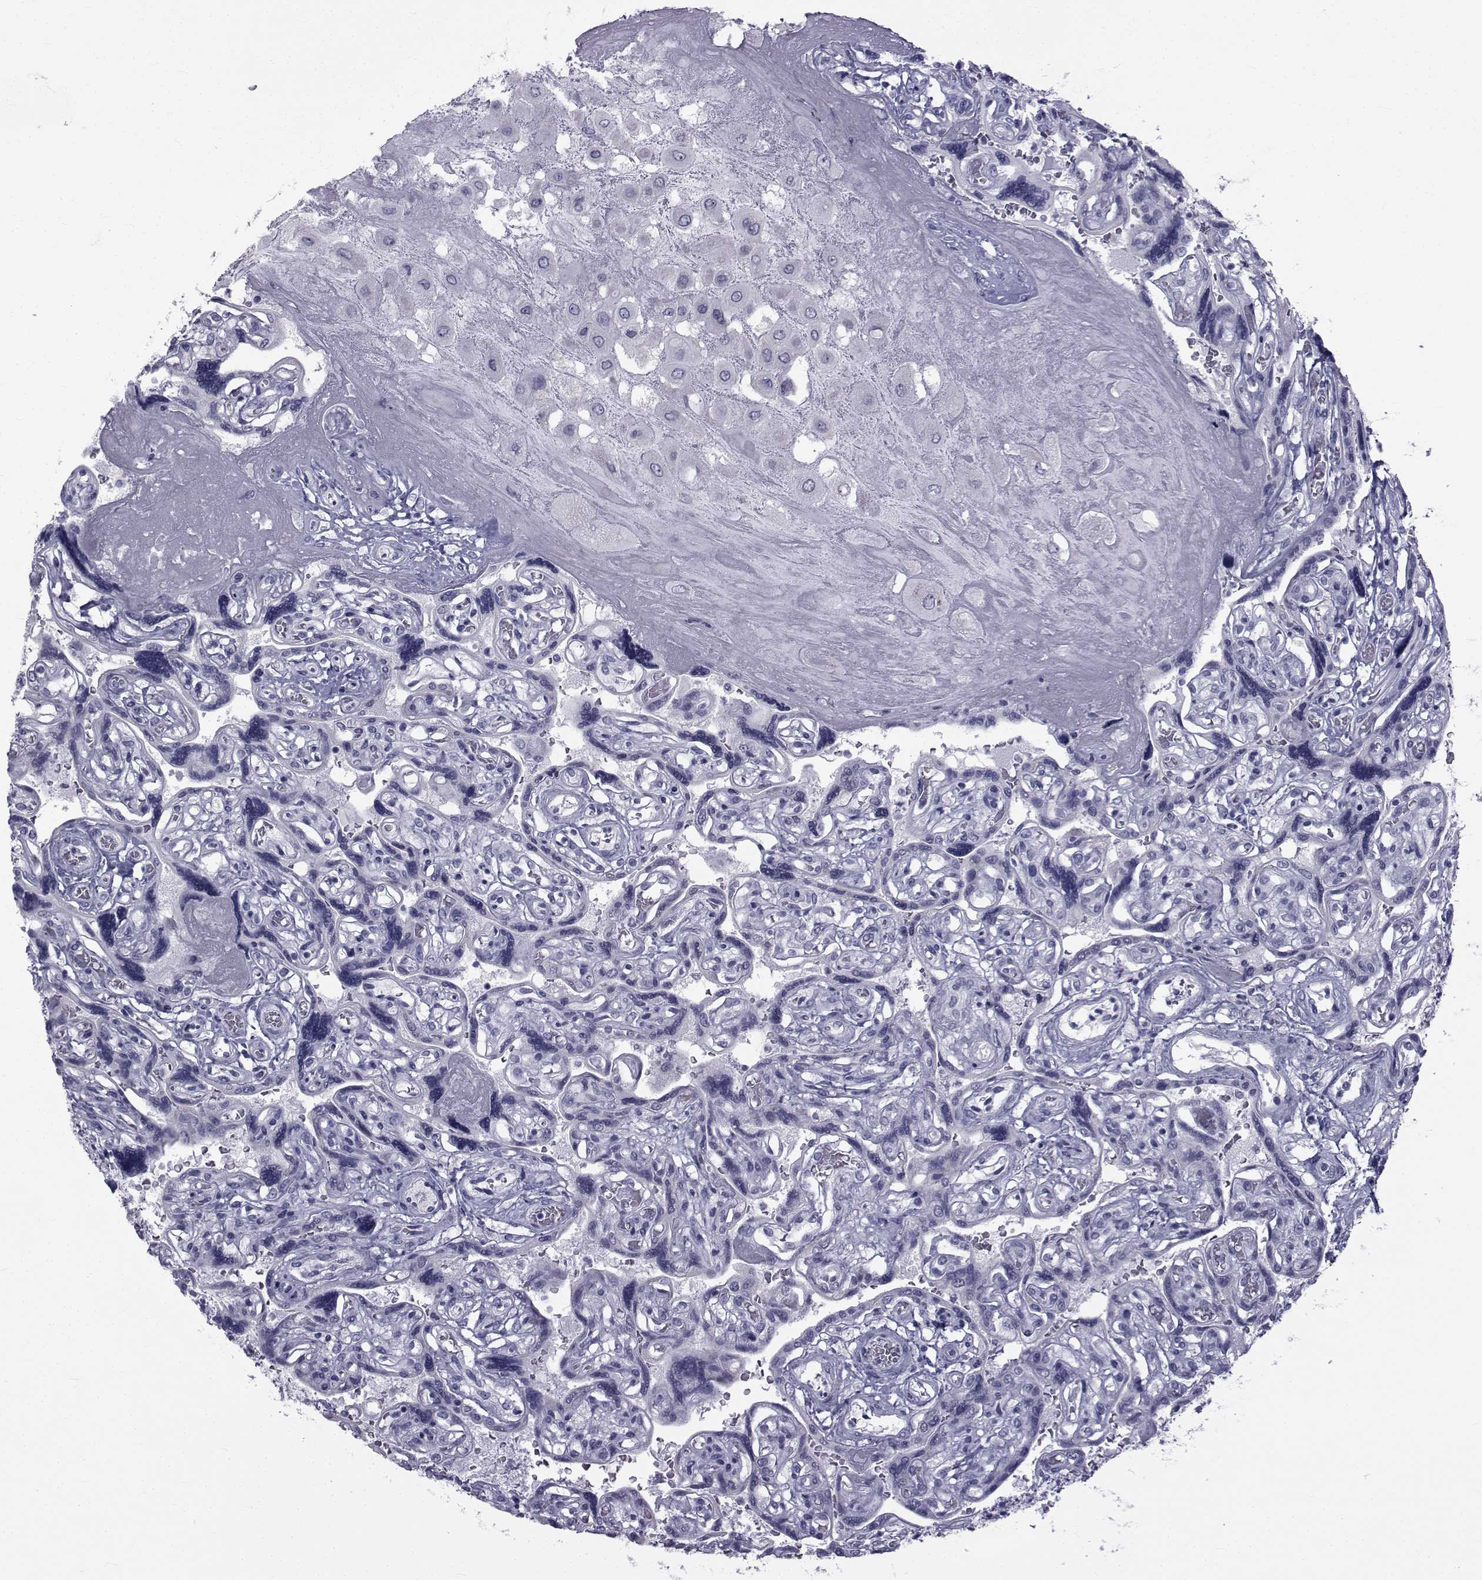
{"staining": {"intensity": "negative", "quantity": "none", "location": "none"}, "tissue": "placenta", "cell_type": "Decidual cells", "image_type": "normal", "snomed": [{"axis": "morphology", "description": "Normal tissue, NOS"}, {"axis": "topography", "description": "Placenta"}], "caption": "Immunohistochemistry of normal human placenta demonstrates no positivity in decidual cells.", "gene": "FDXR", "patient": {"sex": "female", "age": 32}}